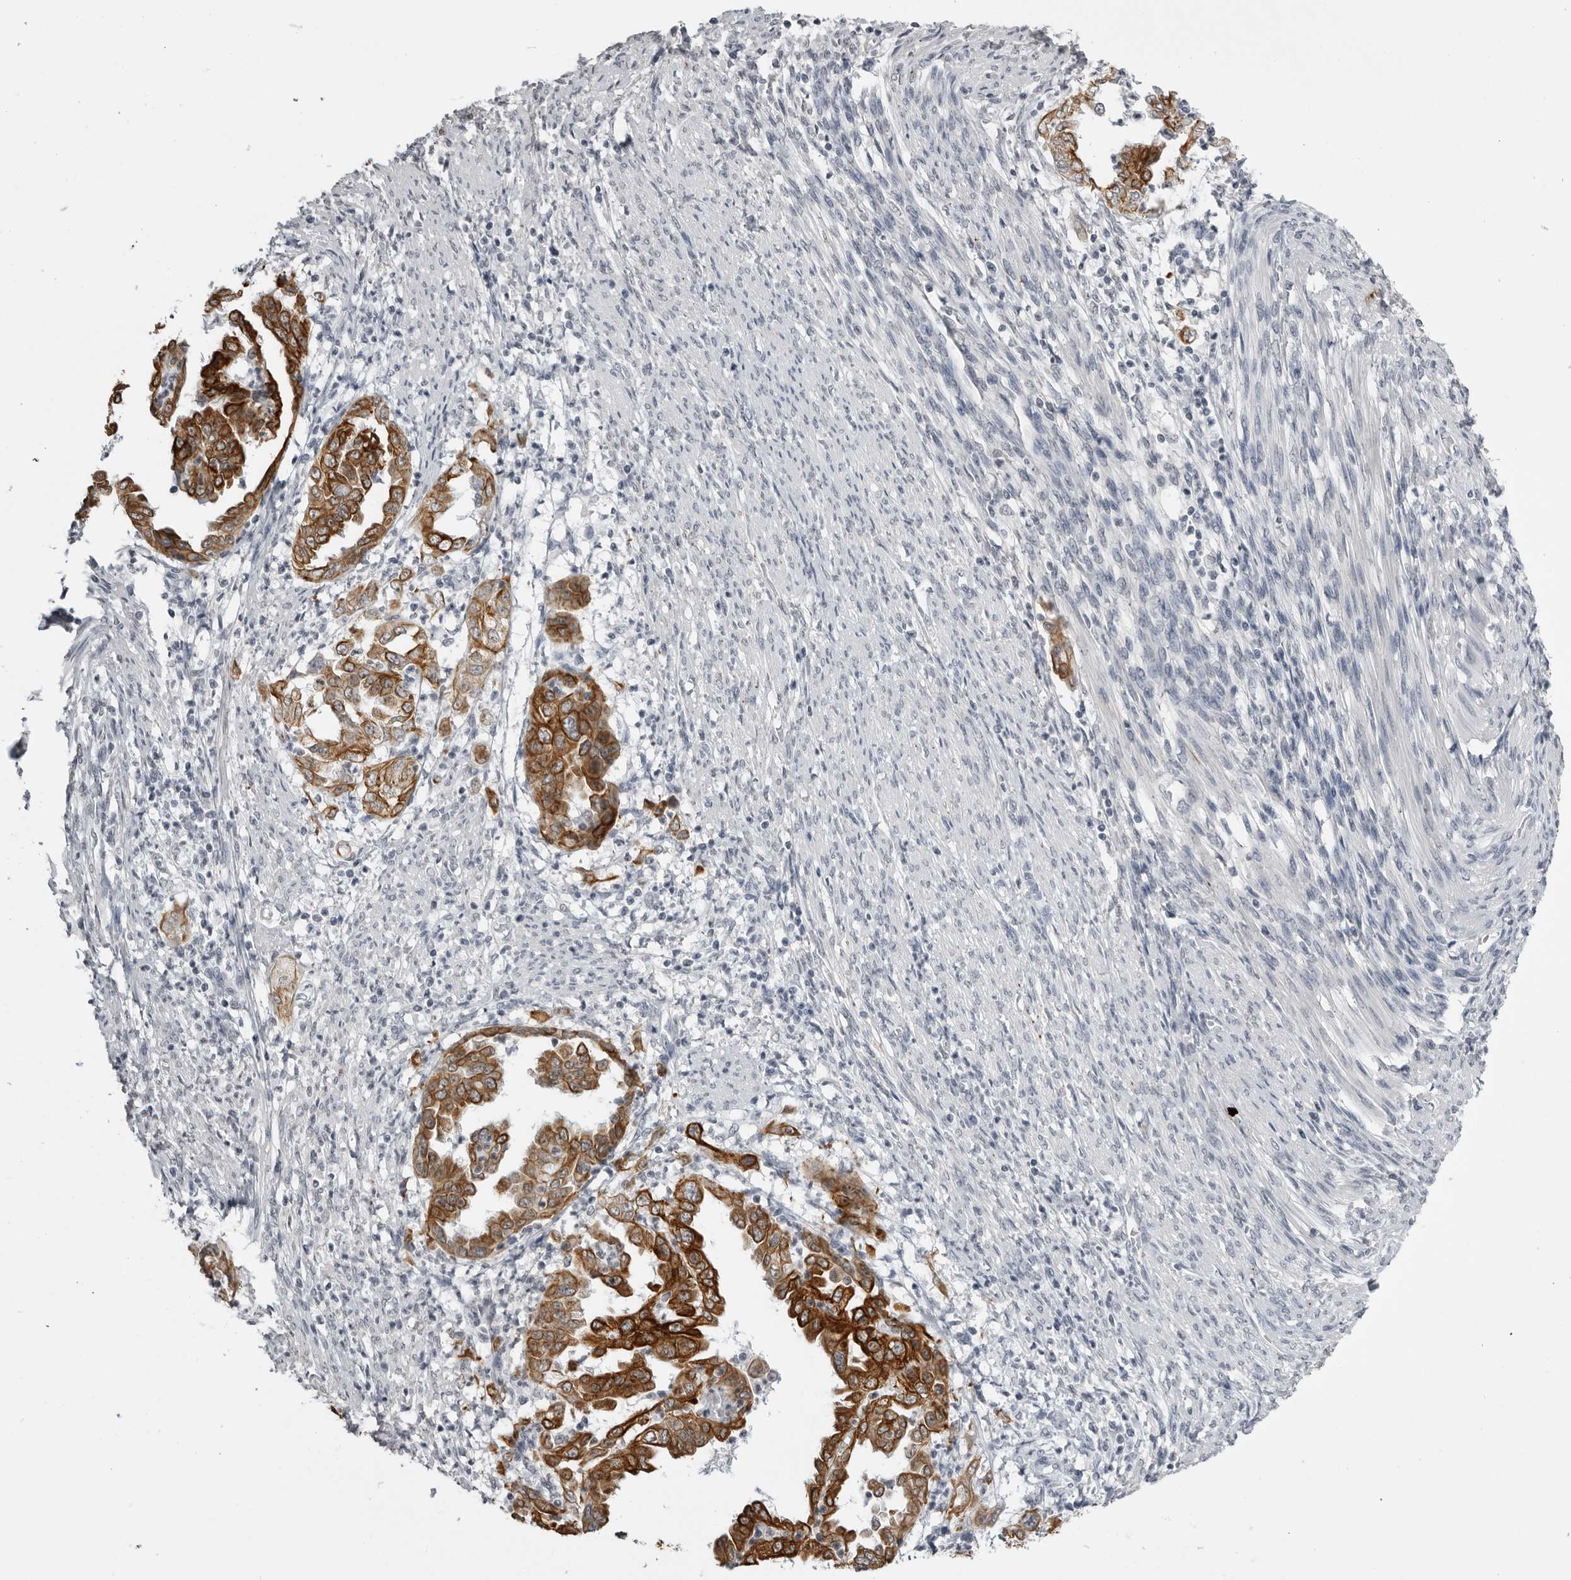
{"staining": {"intensity": "strong", "quantity": ">75%", "location": "cytoplasmic/membranous"}, "tissue": "endometrial cancer", "cell_type": "Tumor cells", "image_type": "cancer", "snomed": [{"axis": "morphology", "description": "Adenocarcinoma, NOS"}, {"axis": "topography", "description": "Endometrium"}], "caption": "Immunohistochemistry (IHC) of adenocarcinoma (endometrial) displays high levels of strong cytoplasmic/membranous positivity in approximately >75% of tumor cells.", "gene": "SERPINF2", "patient": {"sex": "female", "age": 85}}